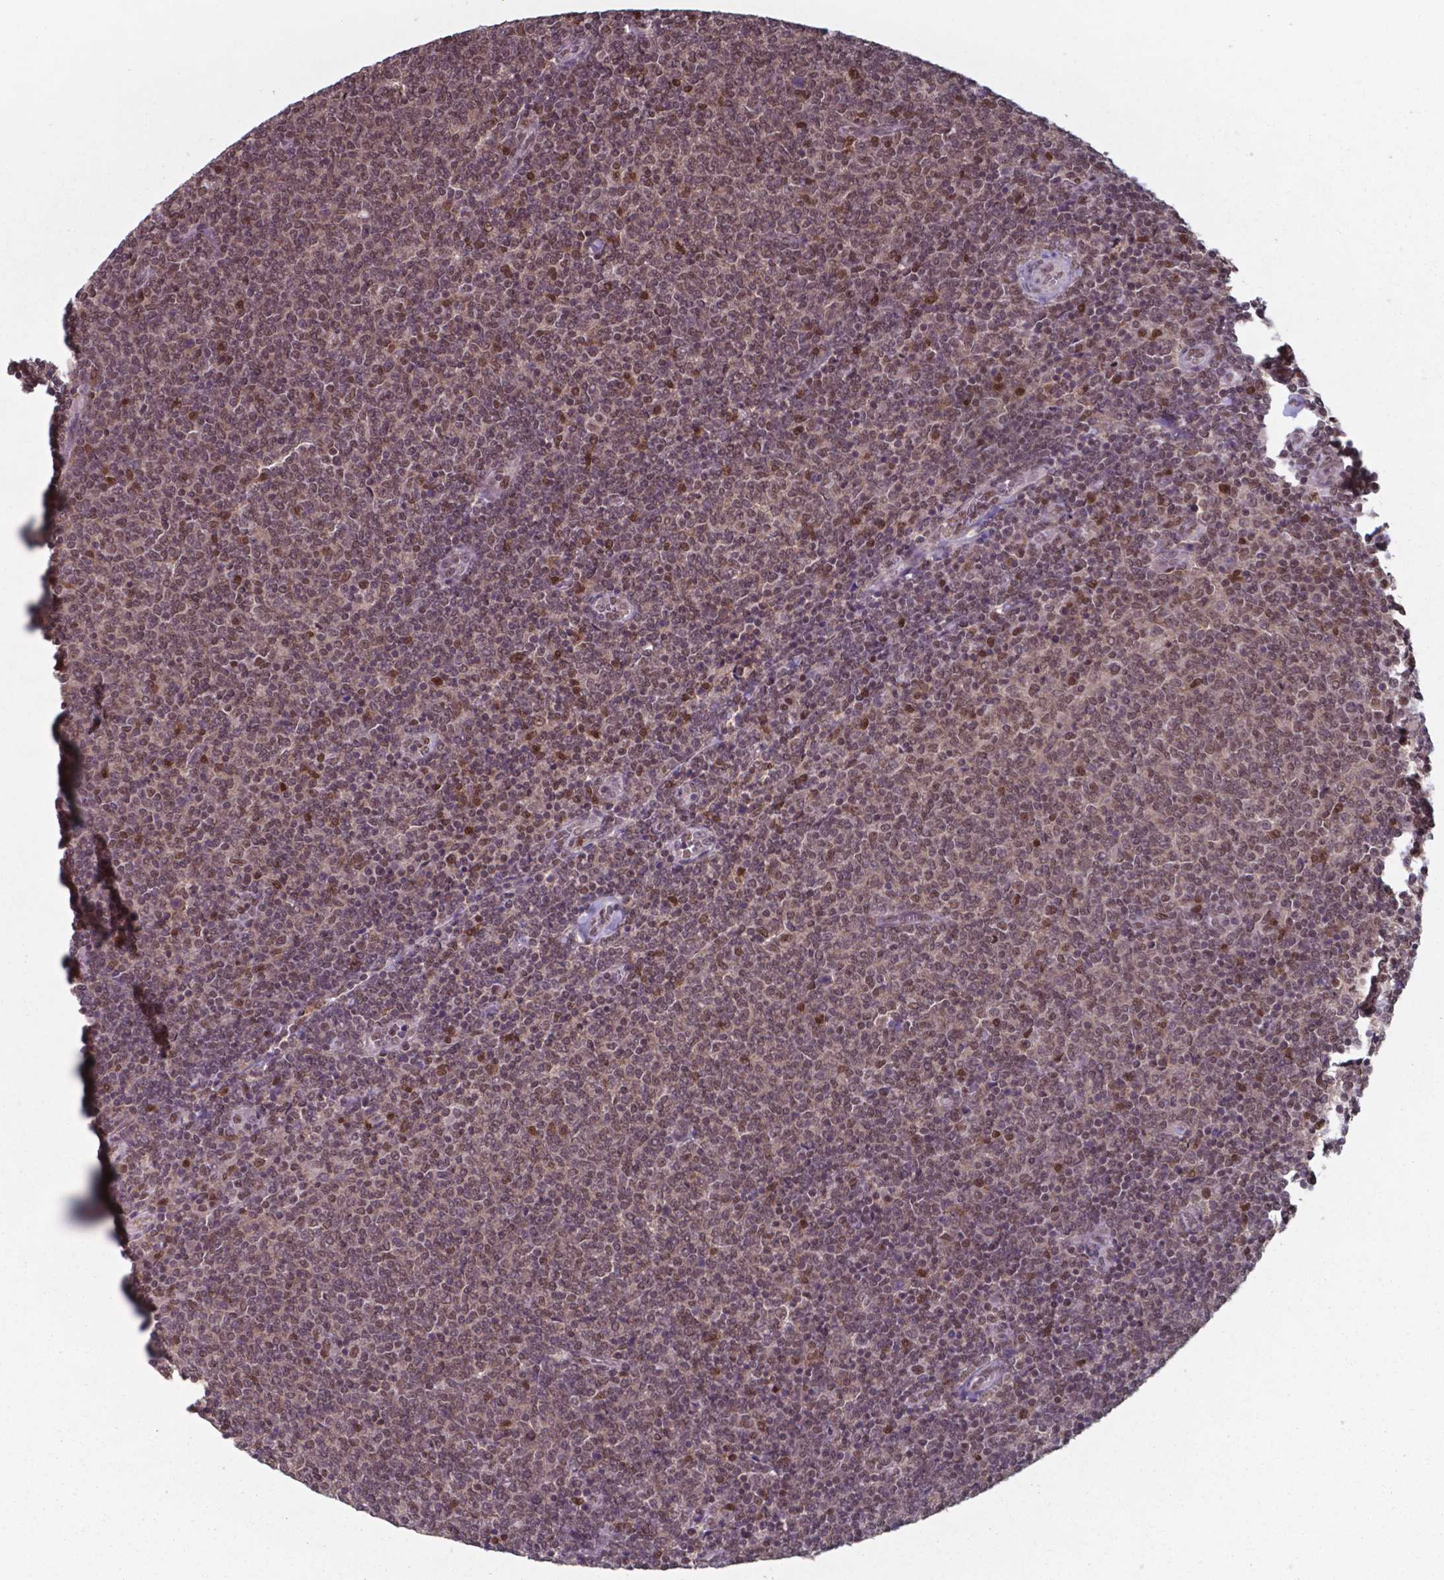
{"staining": {"intensity": "moderate", "quantity": "25%-75%", "location": "nuclear"}, "tissue": "lymphoma", "cell_type": "Tumor cells", "image_type": "cancer", "snomed": [{"axis": "morphology", "description": "Malignant lymphoma, non-Hodgkin's type, Low grade"}, {"axis": "topography", "description": "Lymph node"}], "caption": "Human malignant lymphoma, non-Hodgkin's type (low-grade) stained with a brown dye exhibits moderate nuclear positive staining in approximately 25%-75% of tumor cells.", "gene": "UBA1", "patient": {"sex": "male", "age": 52}}